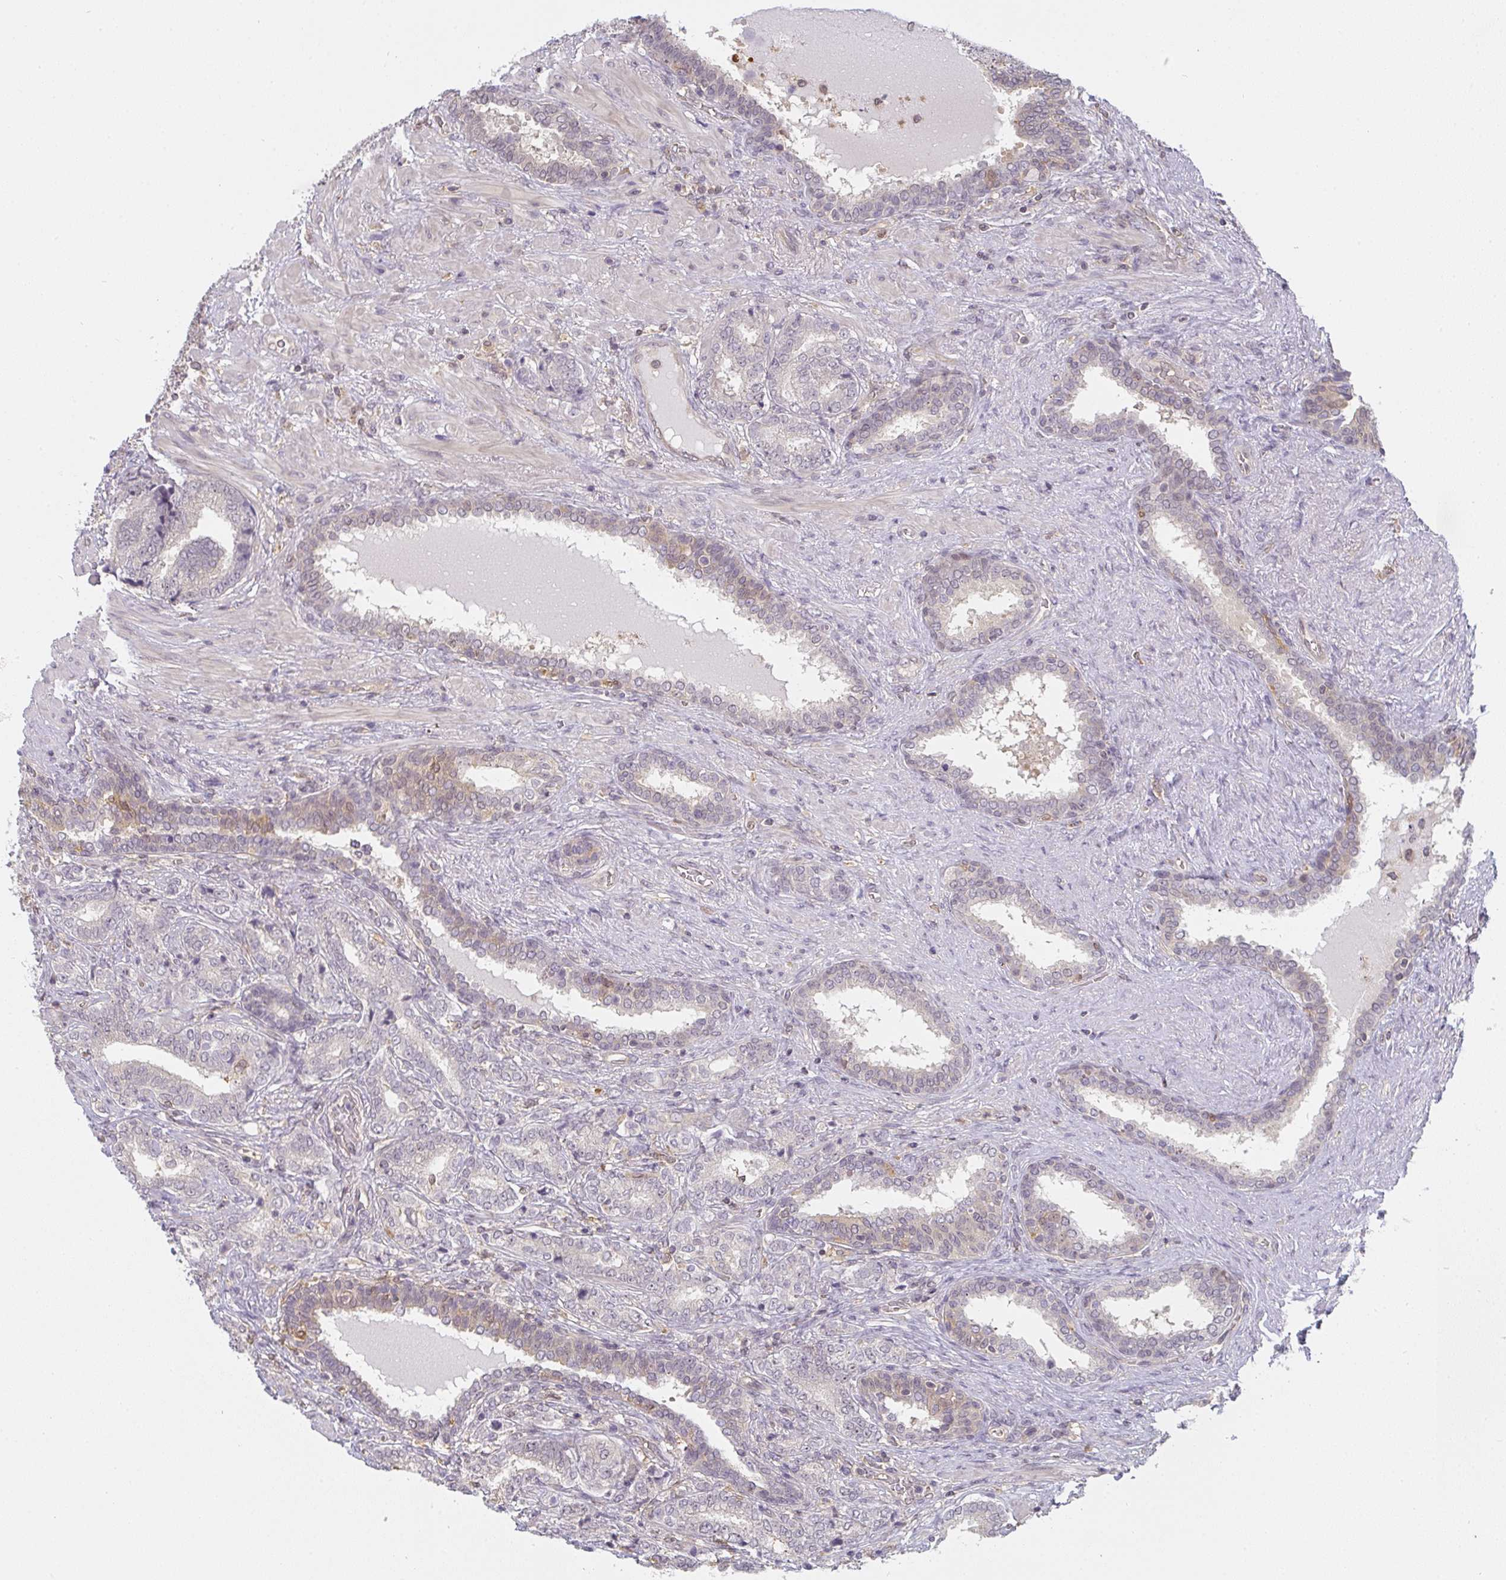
{"staining": {"intensity": "negative", "quantity": "none", "location": "none"}, "tissue": "prostate cancer", "cell_type": "Tumor cells", "image_type": "cancer", "snomed": [{"axis": "morphology", "description": "Adenocarcinoma, High grade"}, {"axis": "topography", "description": "Prostate"}], "caption": "The IHC histopathology image has no significant expression in tumor cells of high-grade adenocarcinoma (prostate) tissue.", "gene": "GSDMB", "patient": {"sex": "male", "age": 72}}